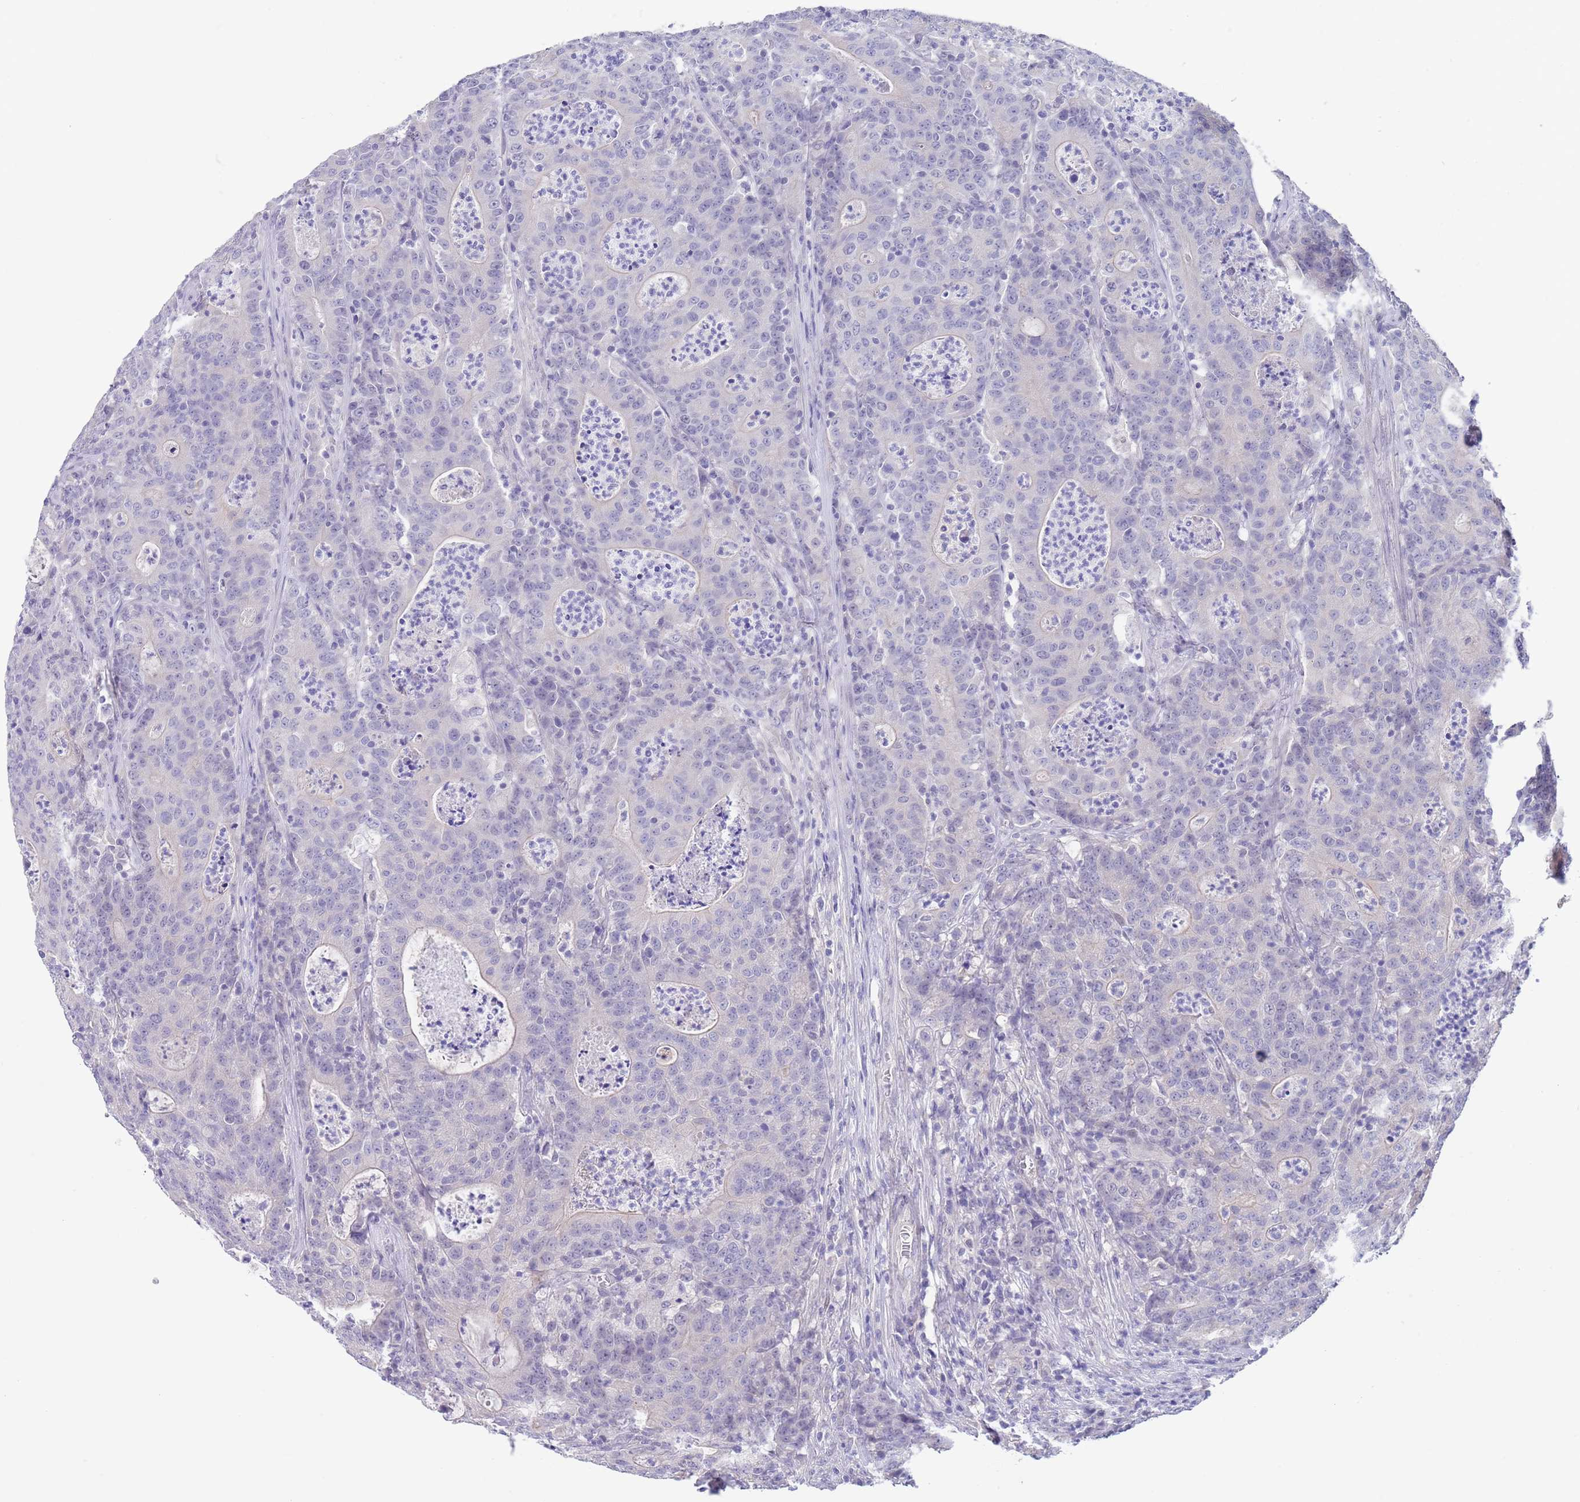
{"staining": {"intensity": "negative", "quantity": "none", "location": "none"}, "tissue": "colorectal cancer", "cell_type": "Tumor cells", "image_type": "cancer", "snomed": [{"axis": "morphology", "description": "Adenocarcinoma, NOS"}, {"axis": "topography", "description": "Colon"}], "caption": "Immunohistochemistry (IHC) photomicrograph of human adenocarcinoma (colorectal) stained for a protein (brown), which displays no expression in tumor cells.", "gene": "RNF169", "patient": {"sex": "male", "age": 83}}